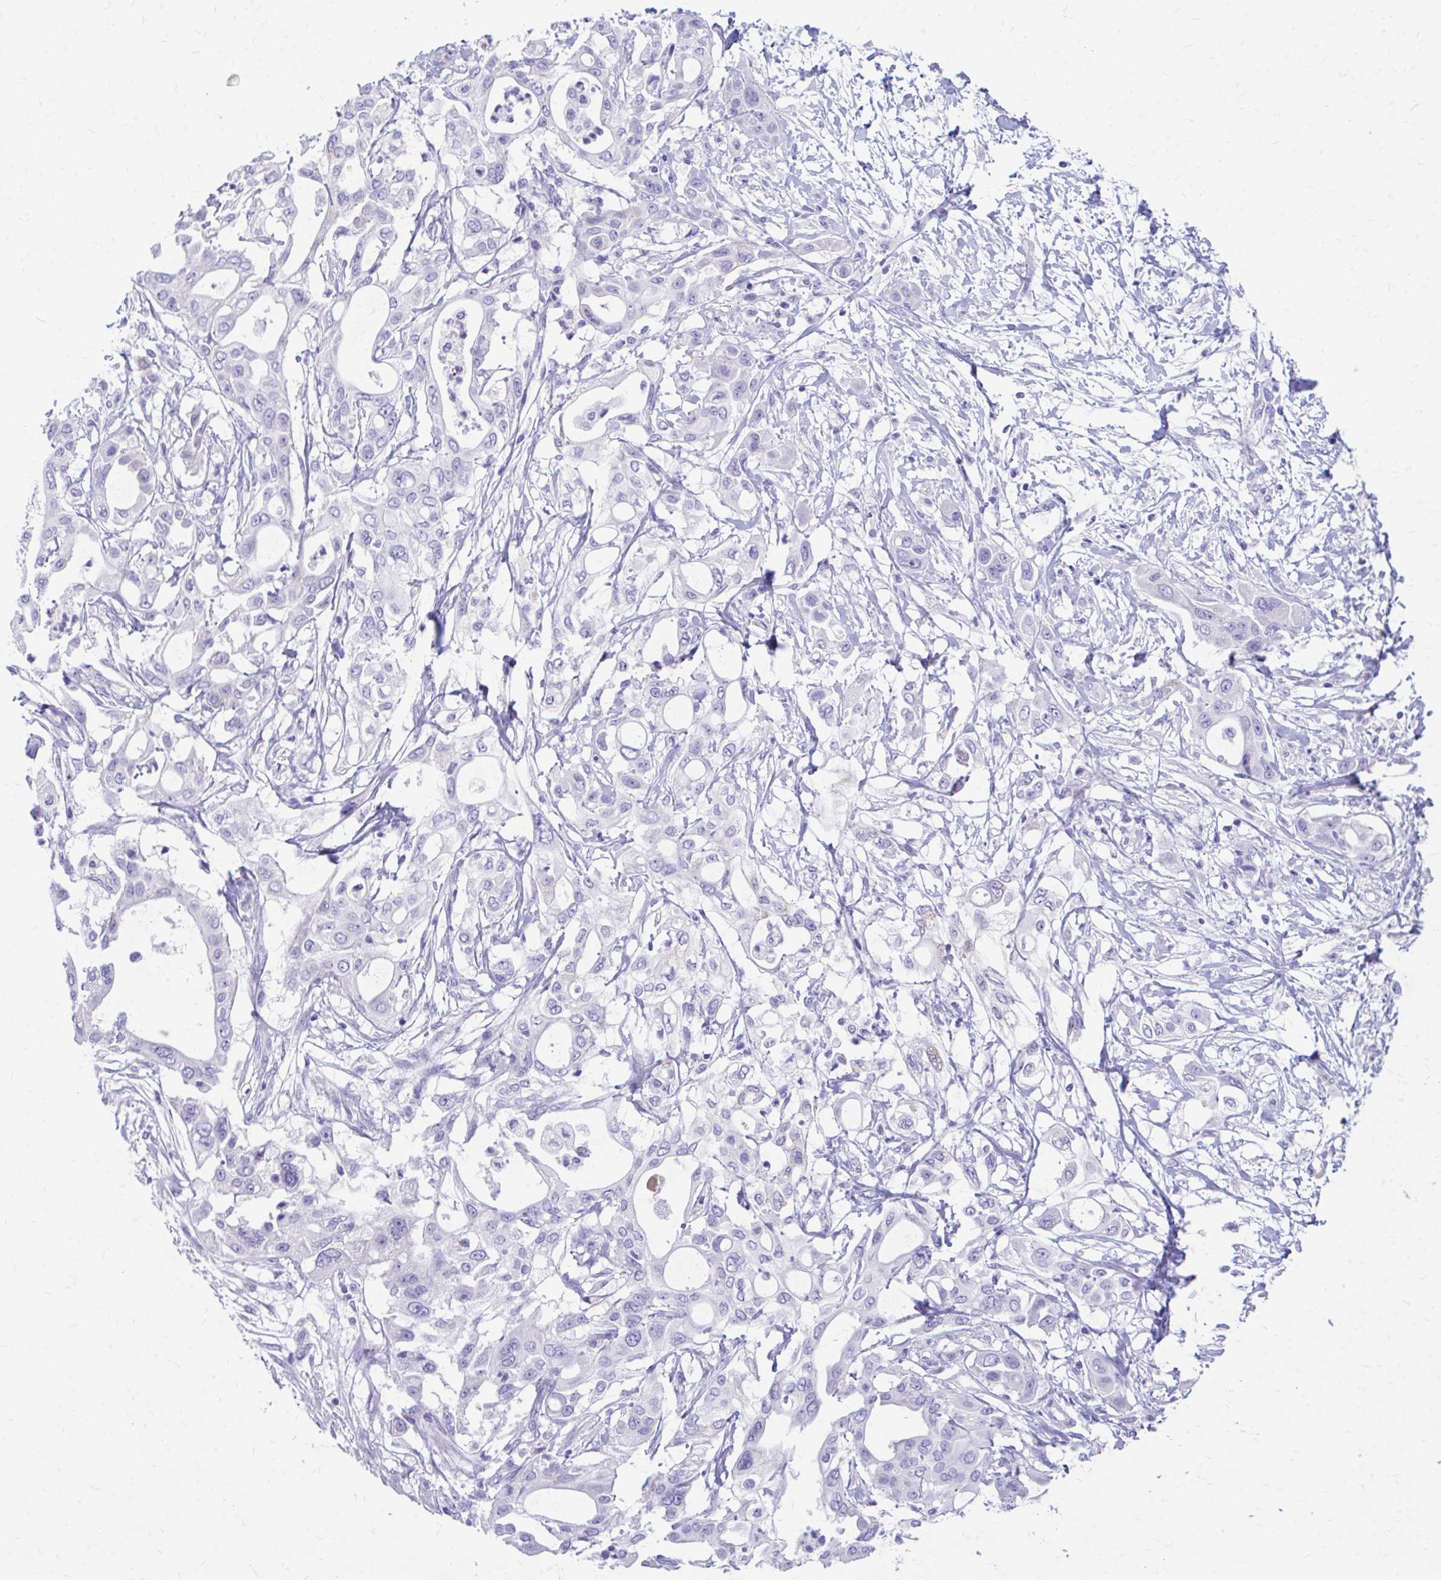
{"staining": {"intensity": "negative", "quantity": "none", "location": "none"}, "tissue": "pancreatic cancer", "cell_type": "Tumor cells", "image_type": "cancer", "snomed": [{"axis": "morphology", "description": "Adenocarcinoma, NOS"}, {"axis": "topography", "description": "Pancreas"}], "caption": "An immunohistochemistry (IHC) photomicrograph of adenocarcinoma (pancreatic) is shown. There is no staining in tumor cells of adenocarcinoma (pancreatic).", "gene": "KRIT1", "patient": {"sex": "male", "age": 68}}